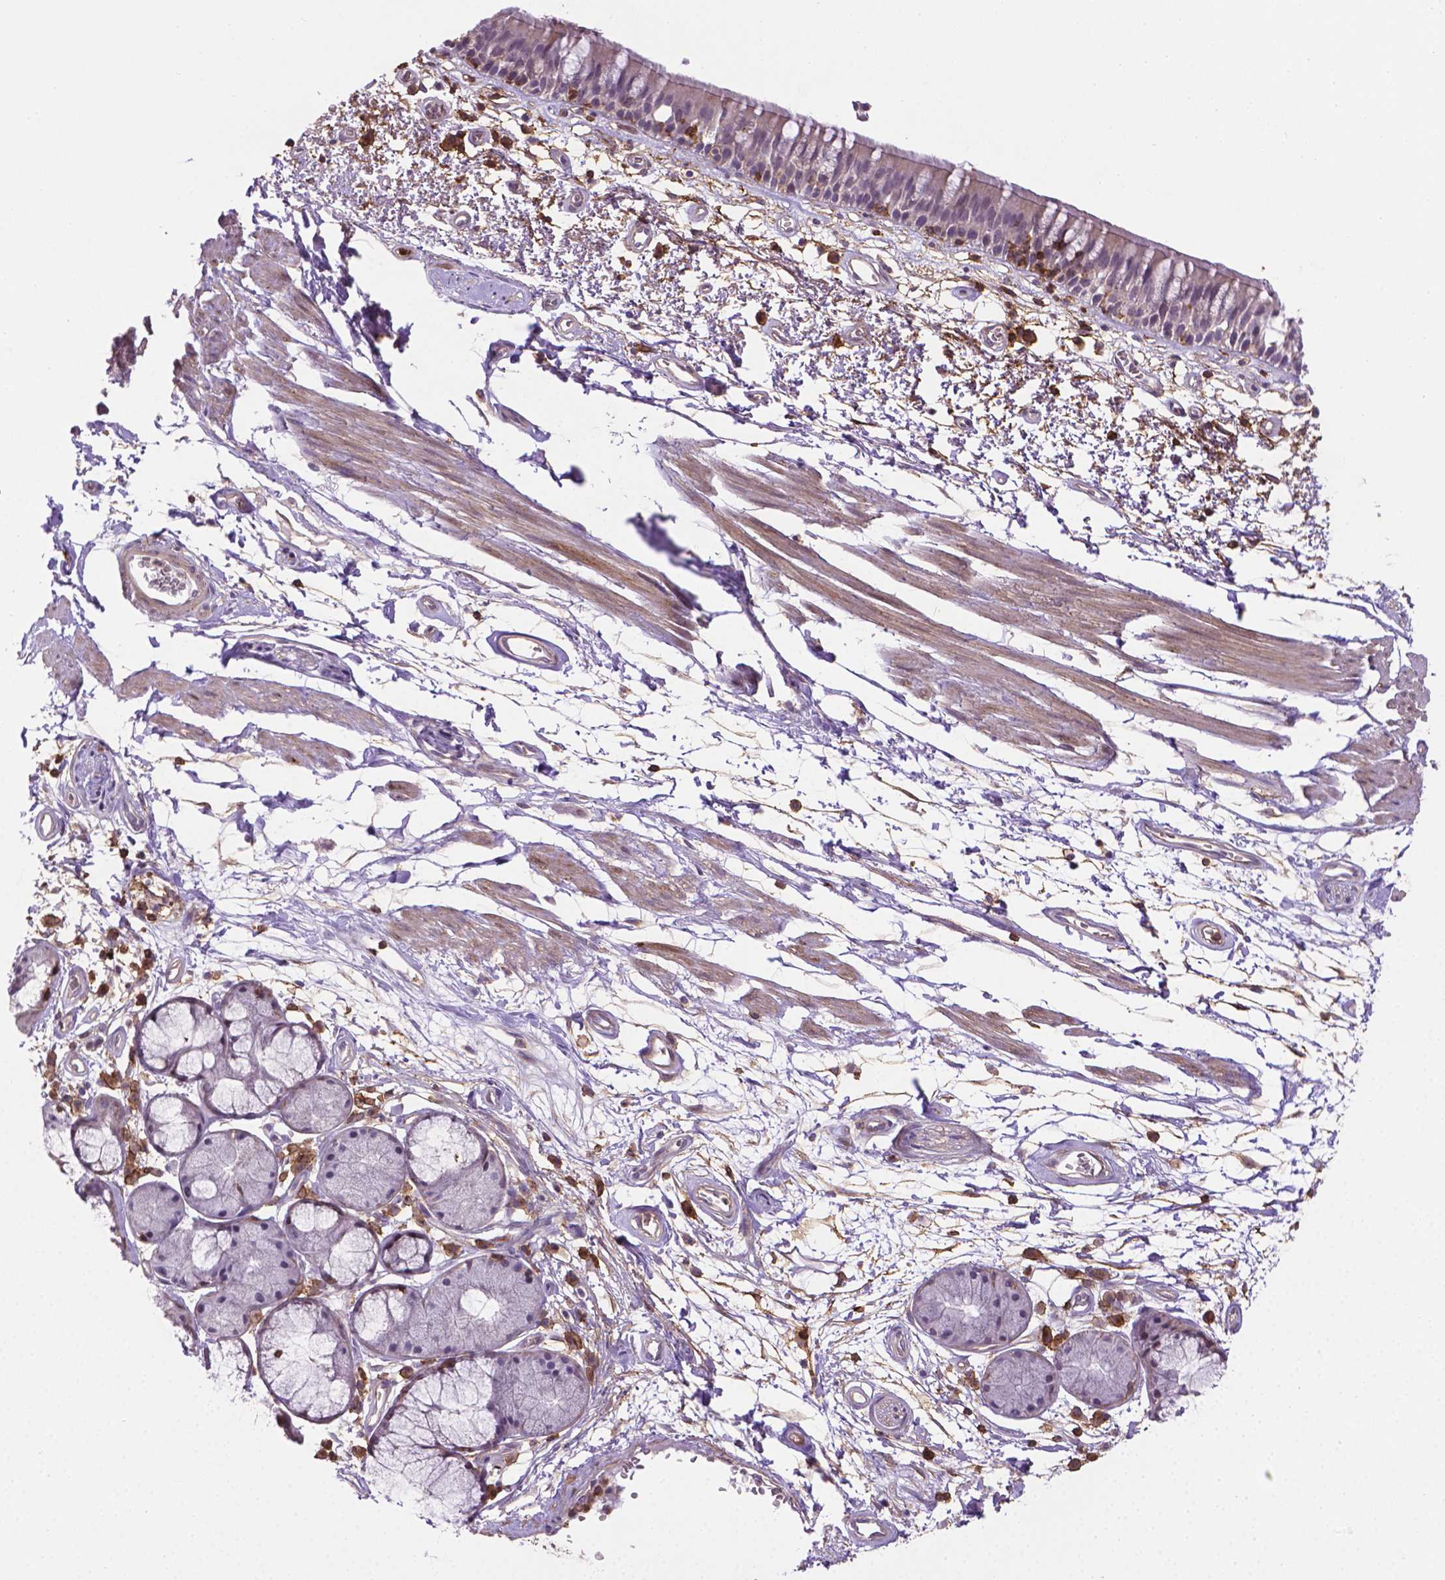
{"staining": {"intensity": "negative", "quantity": "none", "location": "none"}, "tissue": "bronchus", "cell_type": "Respiratory epithelial cells", "image_type": "normal", "snomed": [{"axis": "morphology", "description": "Normal tissue, NOS"}, {"axis": "morphology", "description": "Squamous cell carcinoma, NOS"}, {"axis": "topography", "description": "Cartilage tissue"}, {"axis": "topography", "description": "Bronchus"}, {"axis": "topography", "description": "Lung"}], "caption": "A micrograph of human bronchus is negative for staining in respiratory epithelial cells. (Immunohistochemistry (ihc), brightfield microscopy, high magnification).", "gene": "ACAD10", "patient": {"sex": "male", "age": 66}}